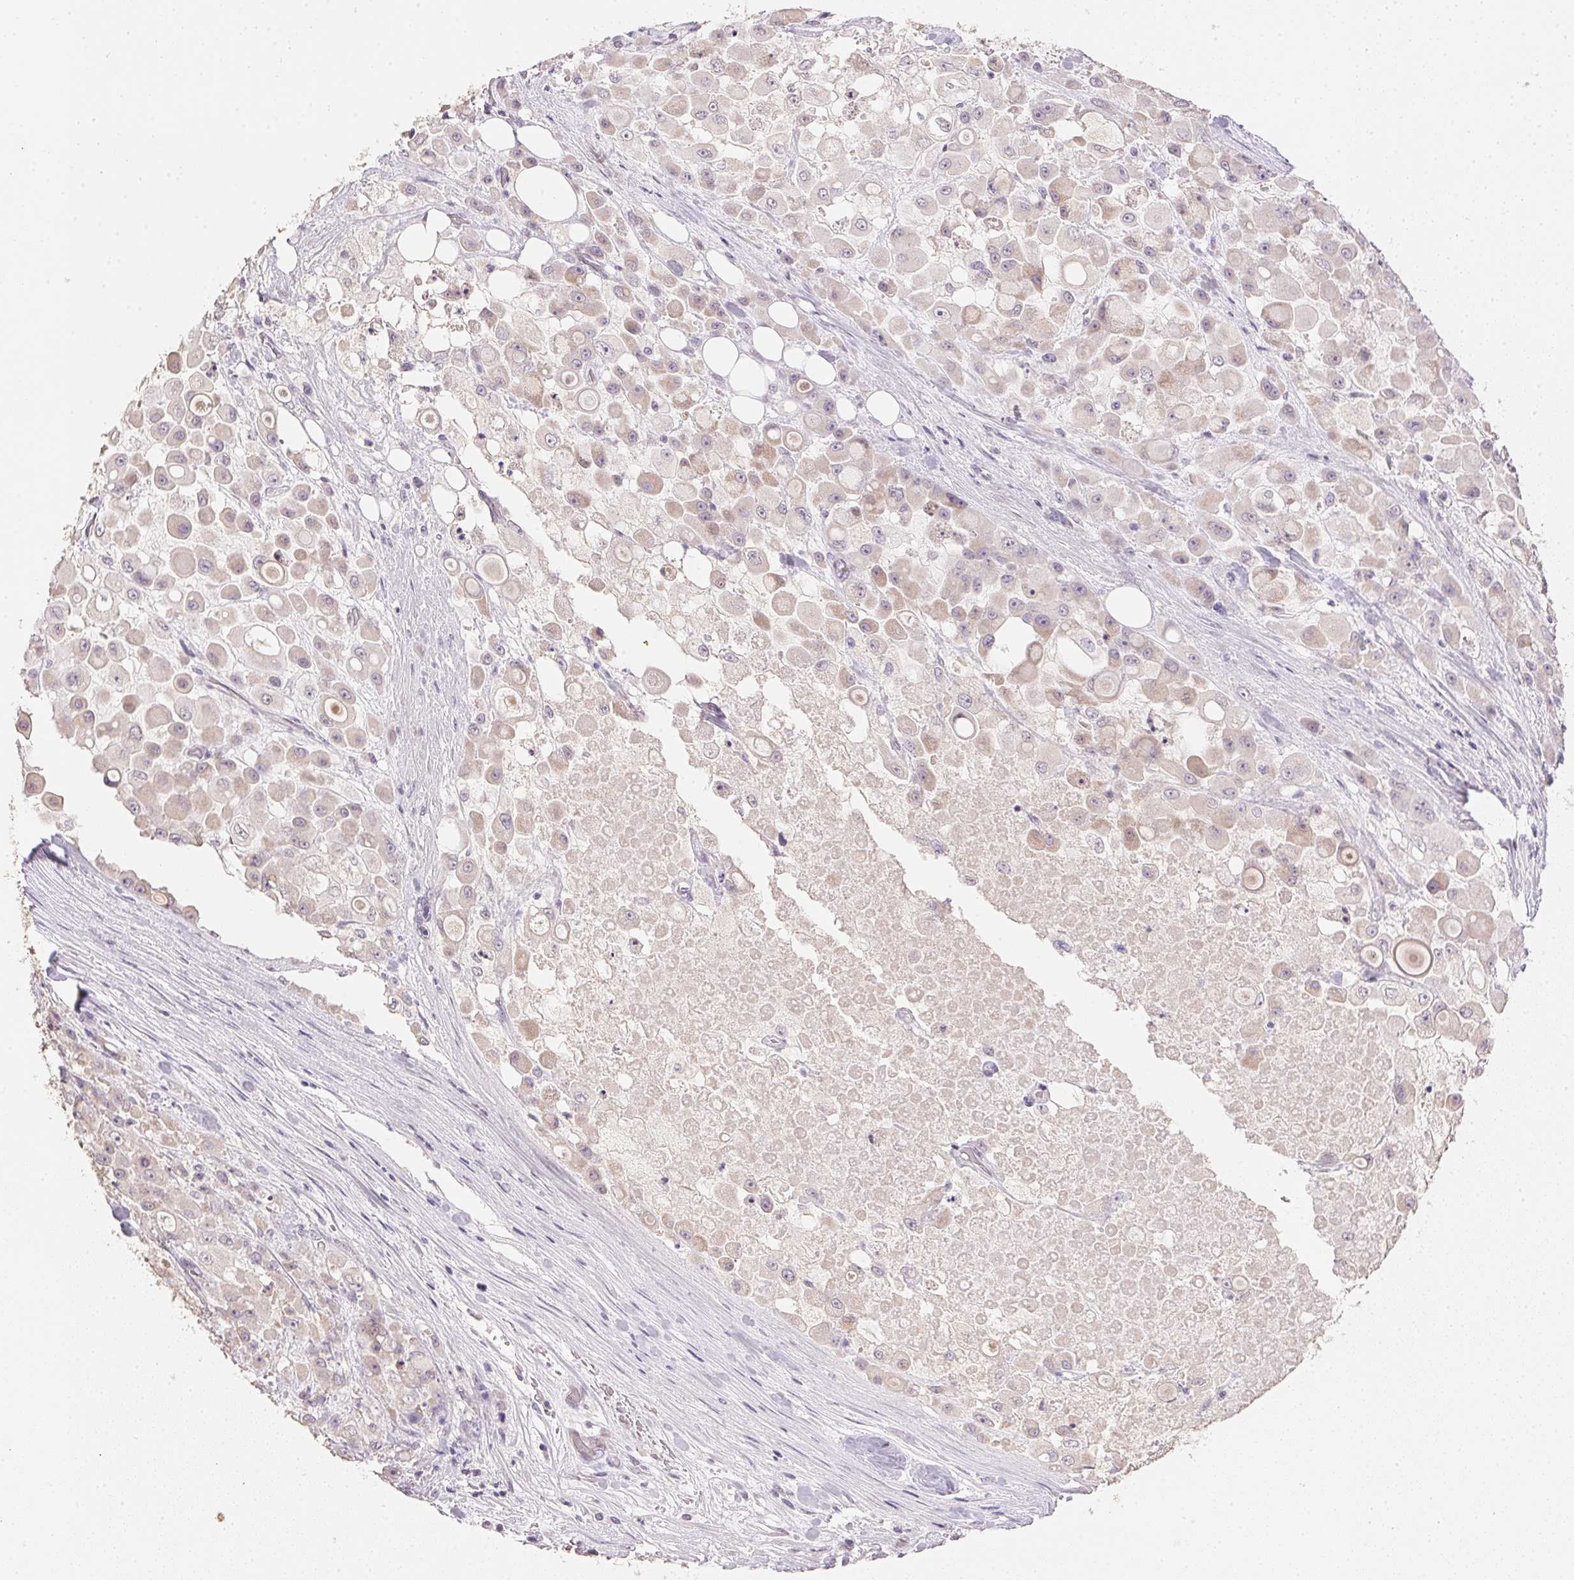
{"staining": {"intensity": "weak", "quantity": "<25%", "location": "cytoplasmic/membranous"}, "tissue": "stomach cancer", "cell_type": "Tumor cells", "image_type": "cancer", "snomed": [{"axis": "morphology", "description": "Adenocarcinoma, NOS"}, {"axis": "topography", "description": "Stomach"}], "caption": "Immunohistochemistry (IHC) image of neoplastic tissue: stomach cancer (adenocarcinoma) stained with DAB (3,3'-diaminobenzidine) shows no significant protein staining in tumor cells. (Immunohistochemistry (IHC), brightfield microscopy, high magnification).", "gene": "DHCR24", "patient": {"sex": "female", "age": 76}}